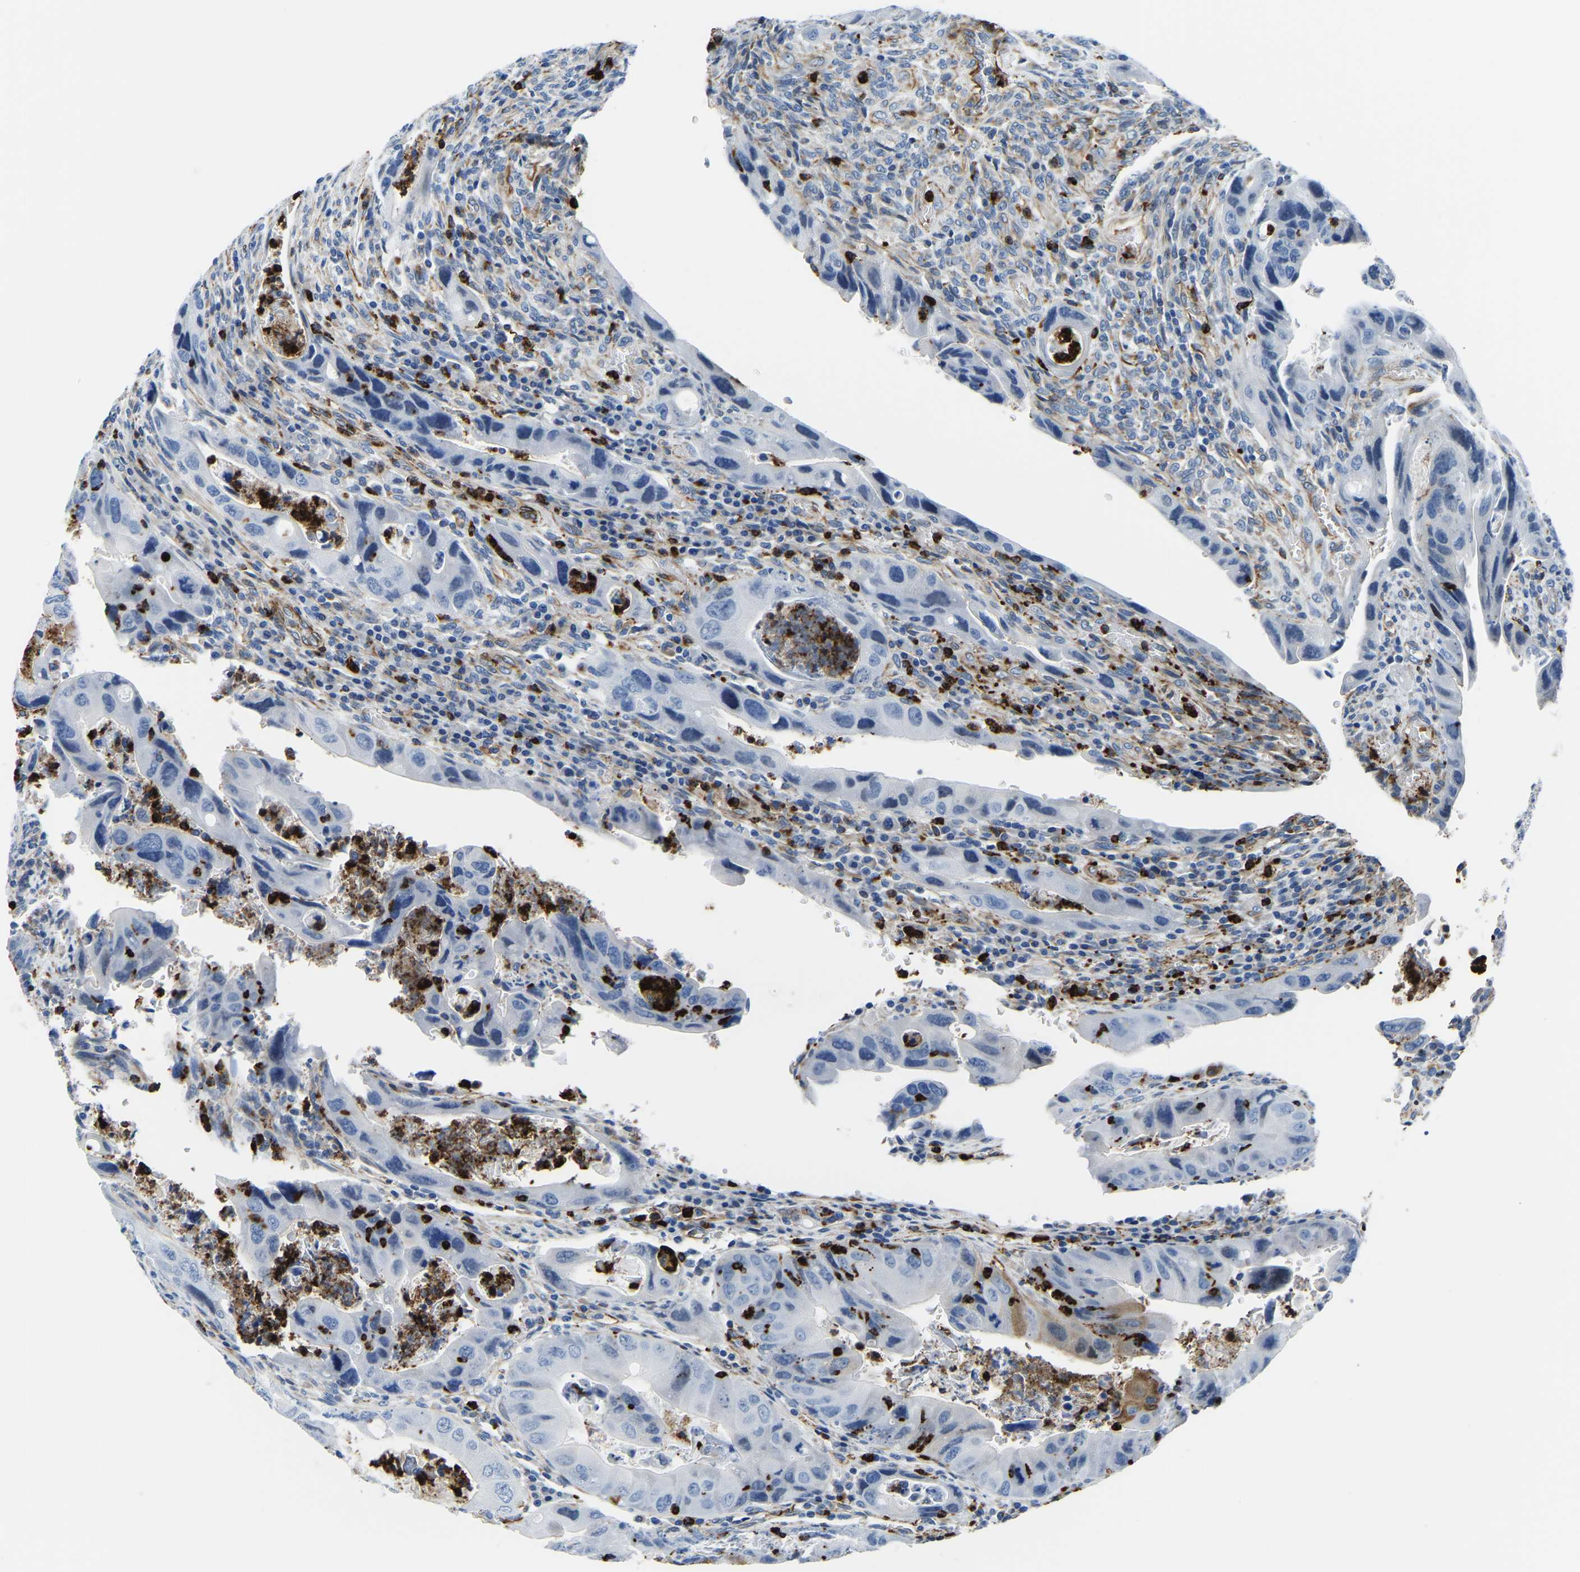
{"staining": {"intensity": "negative", "quantity": "none", "location": "none"}, "tissue": "colorectal cancer", "cell_type": "Tumor cells", "image_type": "cancer", "snomed": [{"axis": "morphology", "description": "Adenocarcinoma, NOS"}, {"axis": "topography", "description": "Rectum"}], "caption": "DAB (3,3'-diaminobenzidine) immunohistochemical staining of colorectal cancer reveals no significant expression in tumor cells.", "gene": "MS4A3", "patient": {"sex": "female", "age": 57}}